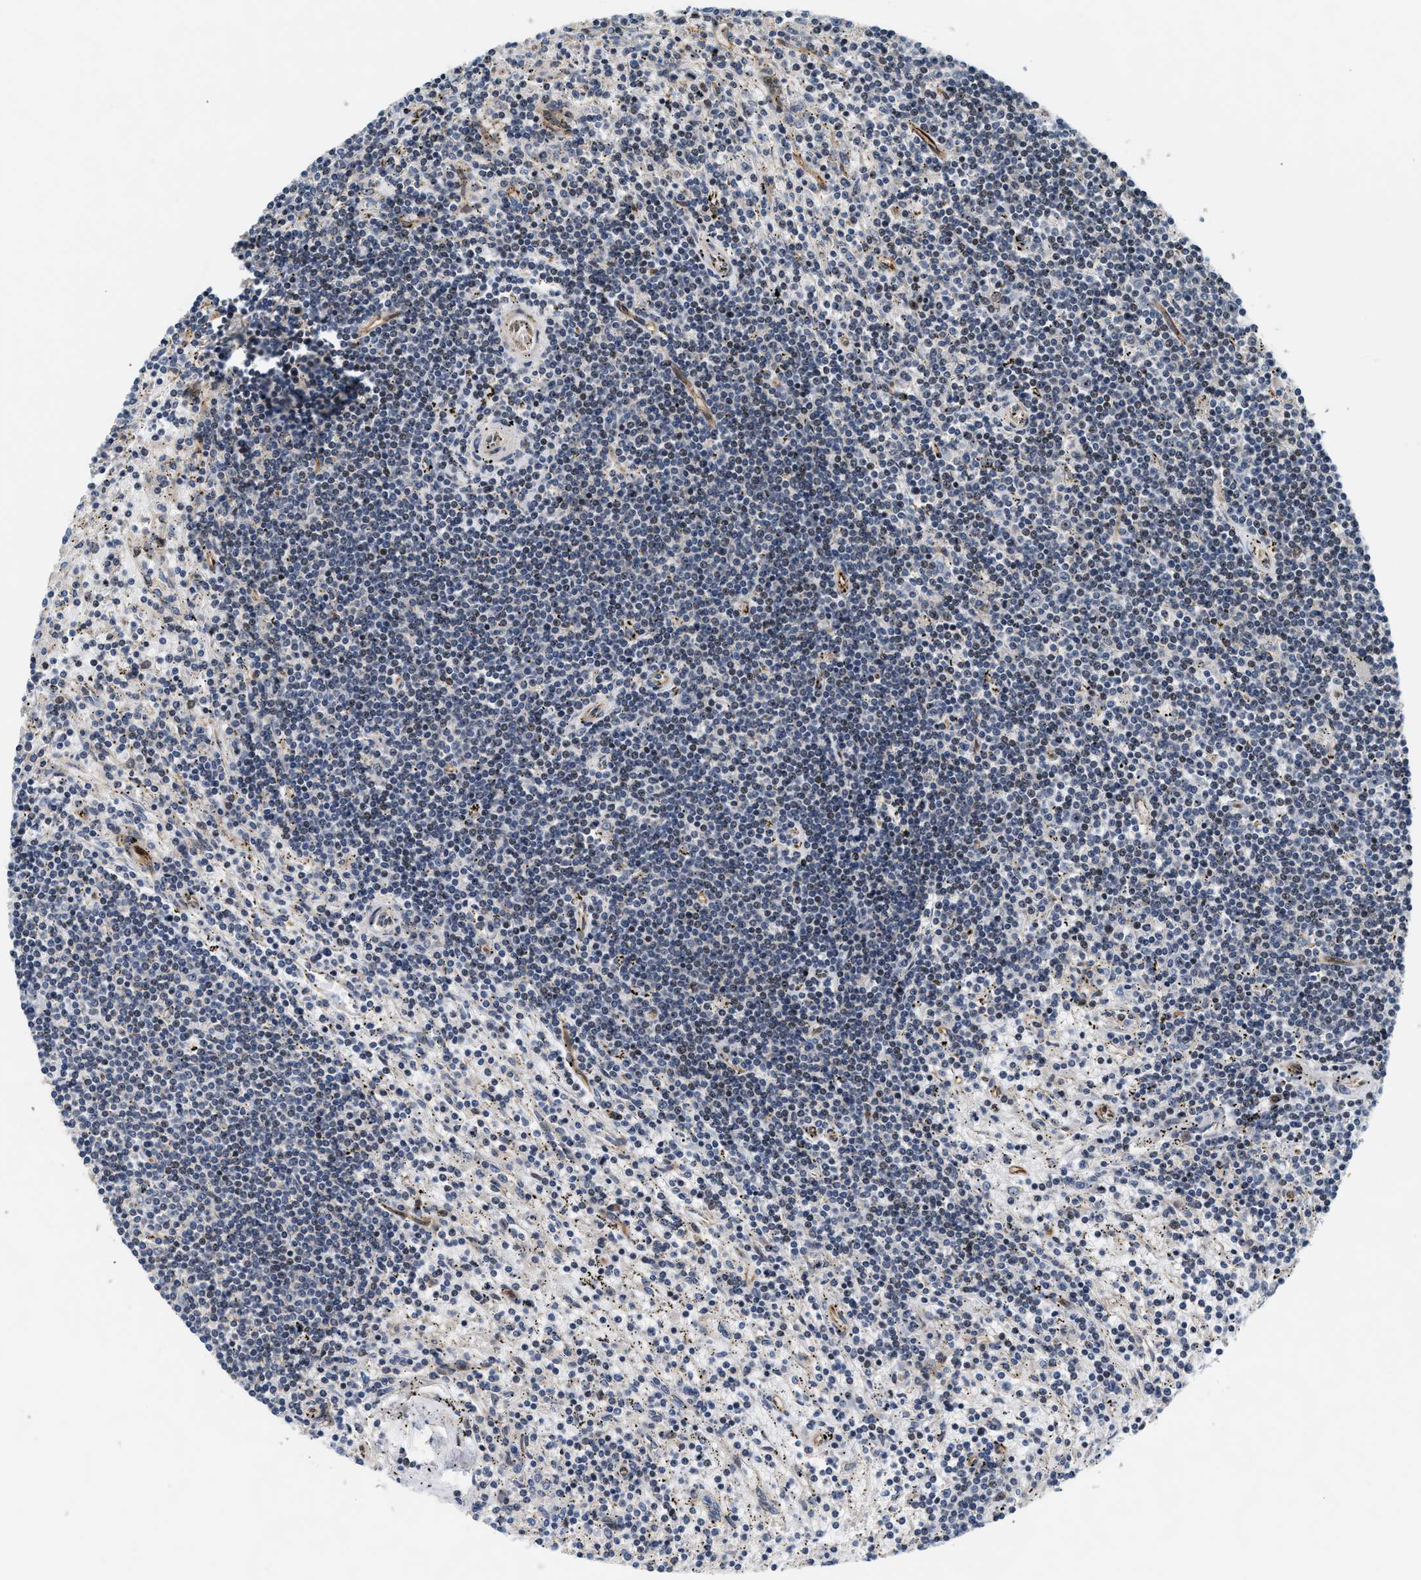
{"staining": {"intensity": "negative", "quantity": "none", "location": "none"}, "tissue": "lymphoma", "cell_type": "Tumor cells", "image_type": "cancer", "snomed": [{"axis": "morphology", "description": "Malignant lymphoma, non-Hodgkin's type, Low grade"}, {"axis": "topography", "description": "Spleen"}], "caption": "A micrograph of human malignant lymphoma, non-Hodgkin's type (low-grade) is negative for staining in tumor cells. (Immunohistochemistry (ihc), brightfield microscopy, high magnification).", "gene": "ALDH3A2", "patient": {"sex": "male", "age": 76}}